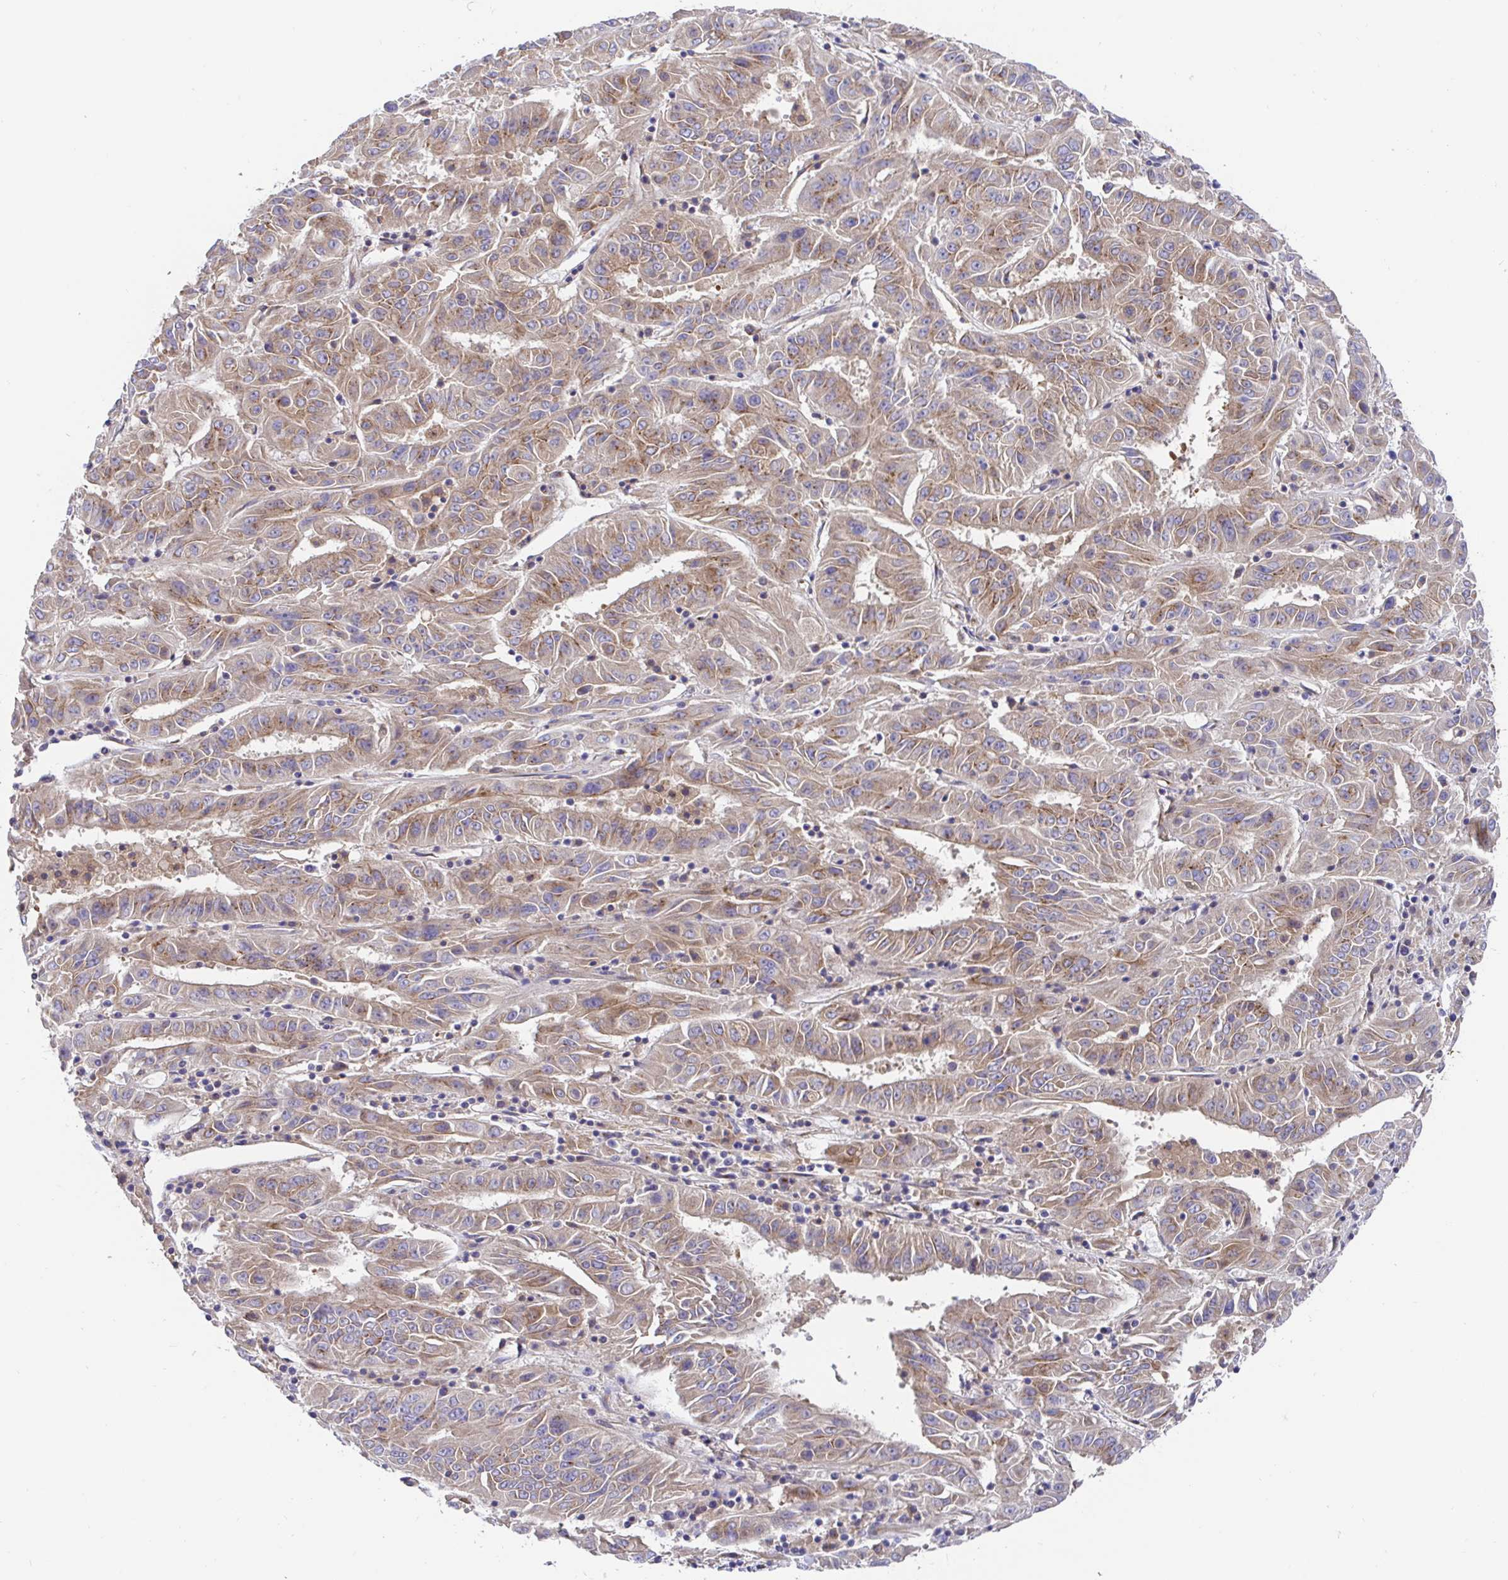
{"staining": {"intensity": "moderate", "quantity": ">75%", "location": "cytoplasmic/membranous"}, "tissue": "pancreatic cancer", "cell_type": "Tumor cells", "image_type": "cancer", "snomed": [{"axis": "morphology", "description": "Adenocarcinoma, NOS"}, {"axis": "topography", "description": "Pancreas"}], "caption": "Tumor cells exhibit moderate cytoplasmic/membranous positivity in about >75% of cells in pancreatic cancer (adenocarcinoma).", "gene": "GOLGA1", "patient": {"sex": "male", "age": 63}}